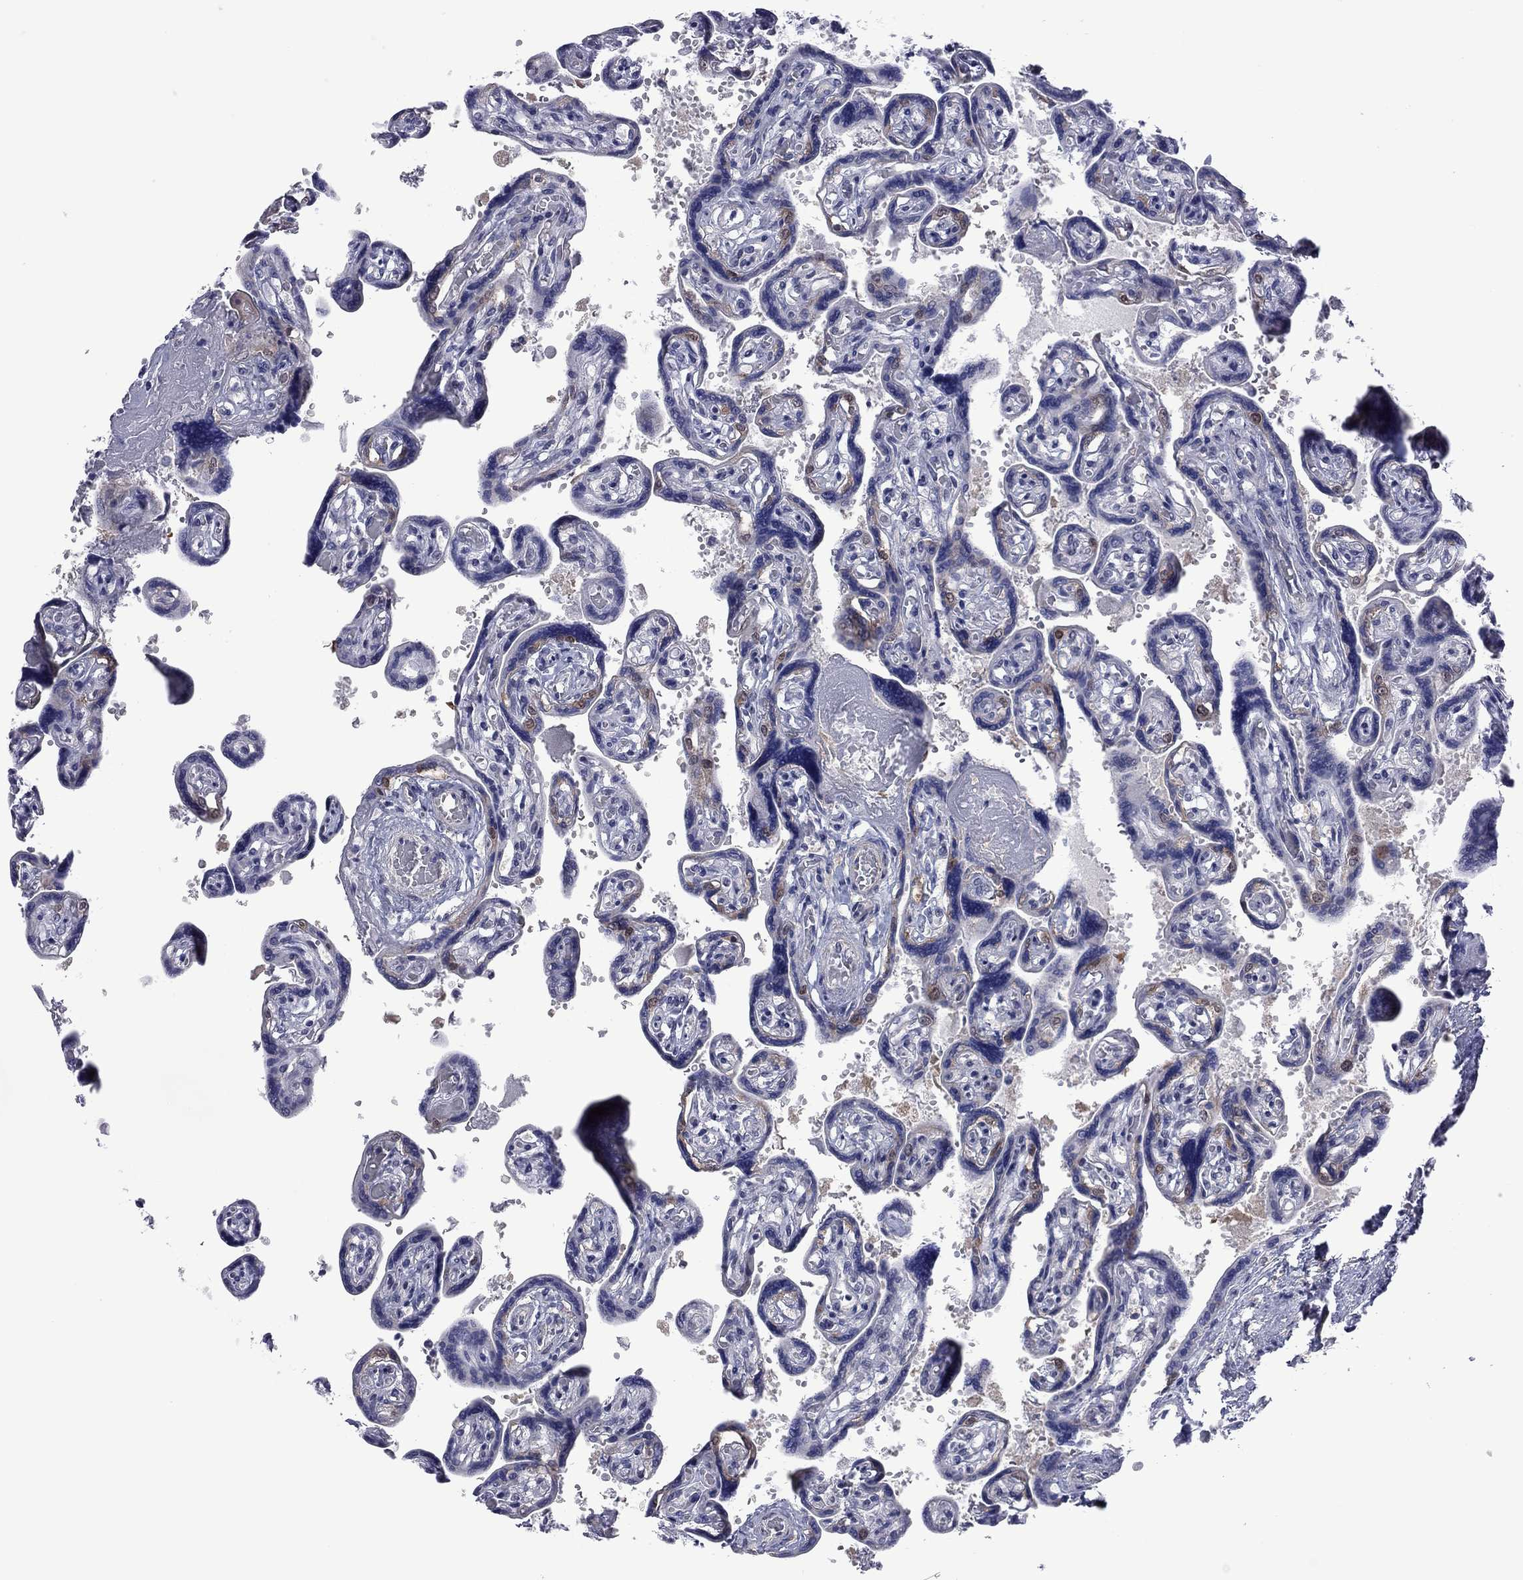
{"staining": {"intensity": "negative", "quantity": "none", "location": "none"}, "tissue": "placenta", "cell_type": "Decidual cells", "image_type": "normal", "snomed": [{"axis": "morphology", "description": "Normal tissue, NOS"}, {"axis": "topography", "description": "Placenta"}], "caption": "The histopathology image reveals no significant expression in decidual cells of placenta. (DAB (3,3'-diaminobenzidine) immunohistochemistry (IHC), high magnification).", "gene": "POU5F2", "patient": {"sex": "female", "age": 32}}